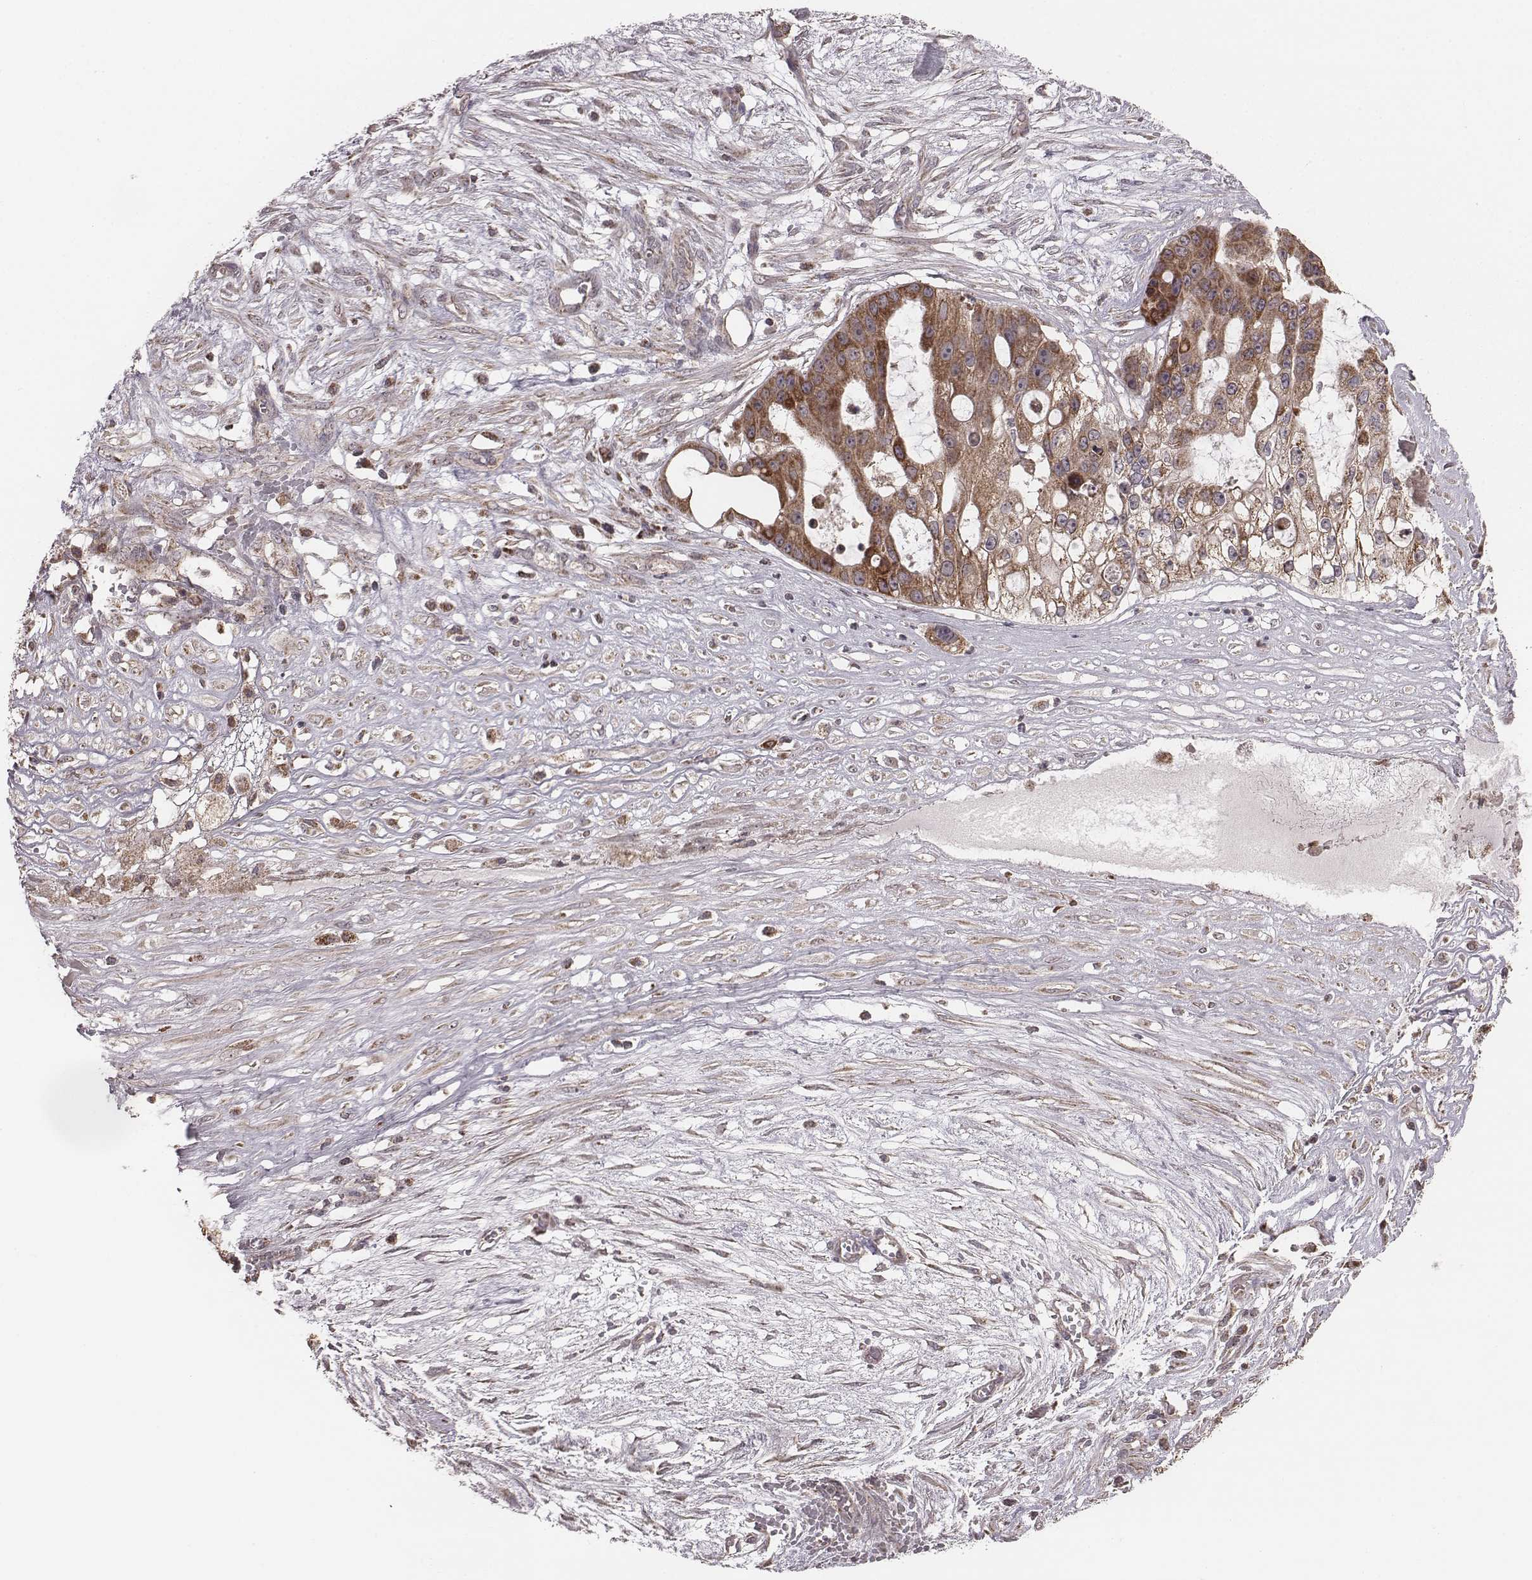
{"staining": {"intensity": "moderate", "quantity": ">75%", "location": "cytoplasmic/membranous"}, "tissue": "ovarian cancer", "cell_type": "Tumor cells", "image_type": "cancer", "snomed": [{"axis": "morphology", "description": "Cystadenocarcinoma, serous, NOS"}, {"axis": "topography", "description": "Ovary"}], "caption": "Brown immunohistochemical staining in human ovarian cancer (serous cystadenocarcinoma) reveals moderate cytoplasmic/membranous positivity in approximately >75% of tumor cells.", "gene": "PDCD2L", "patient": {"sex": "female", "age": 56}}